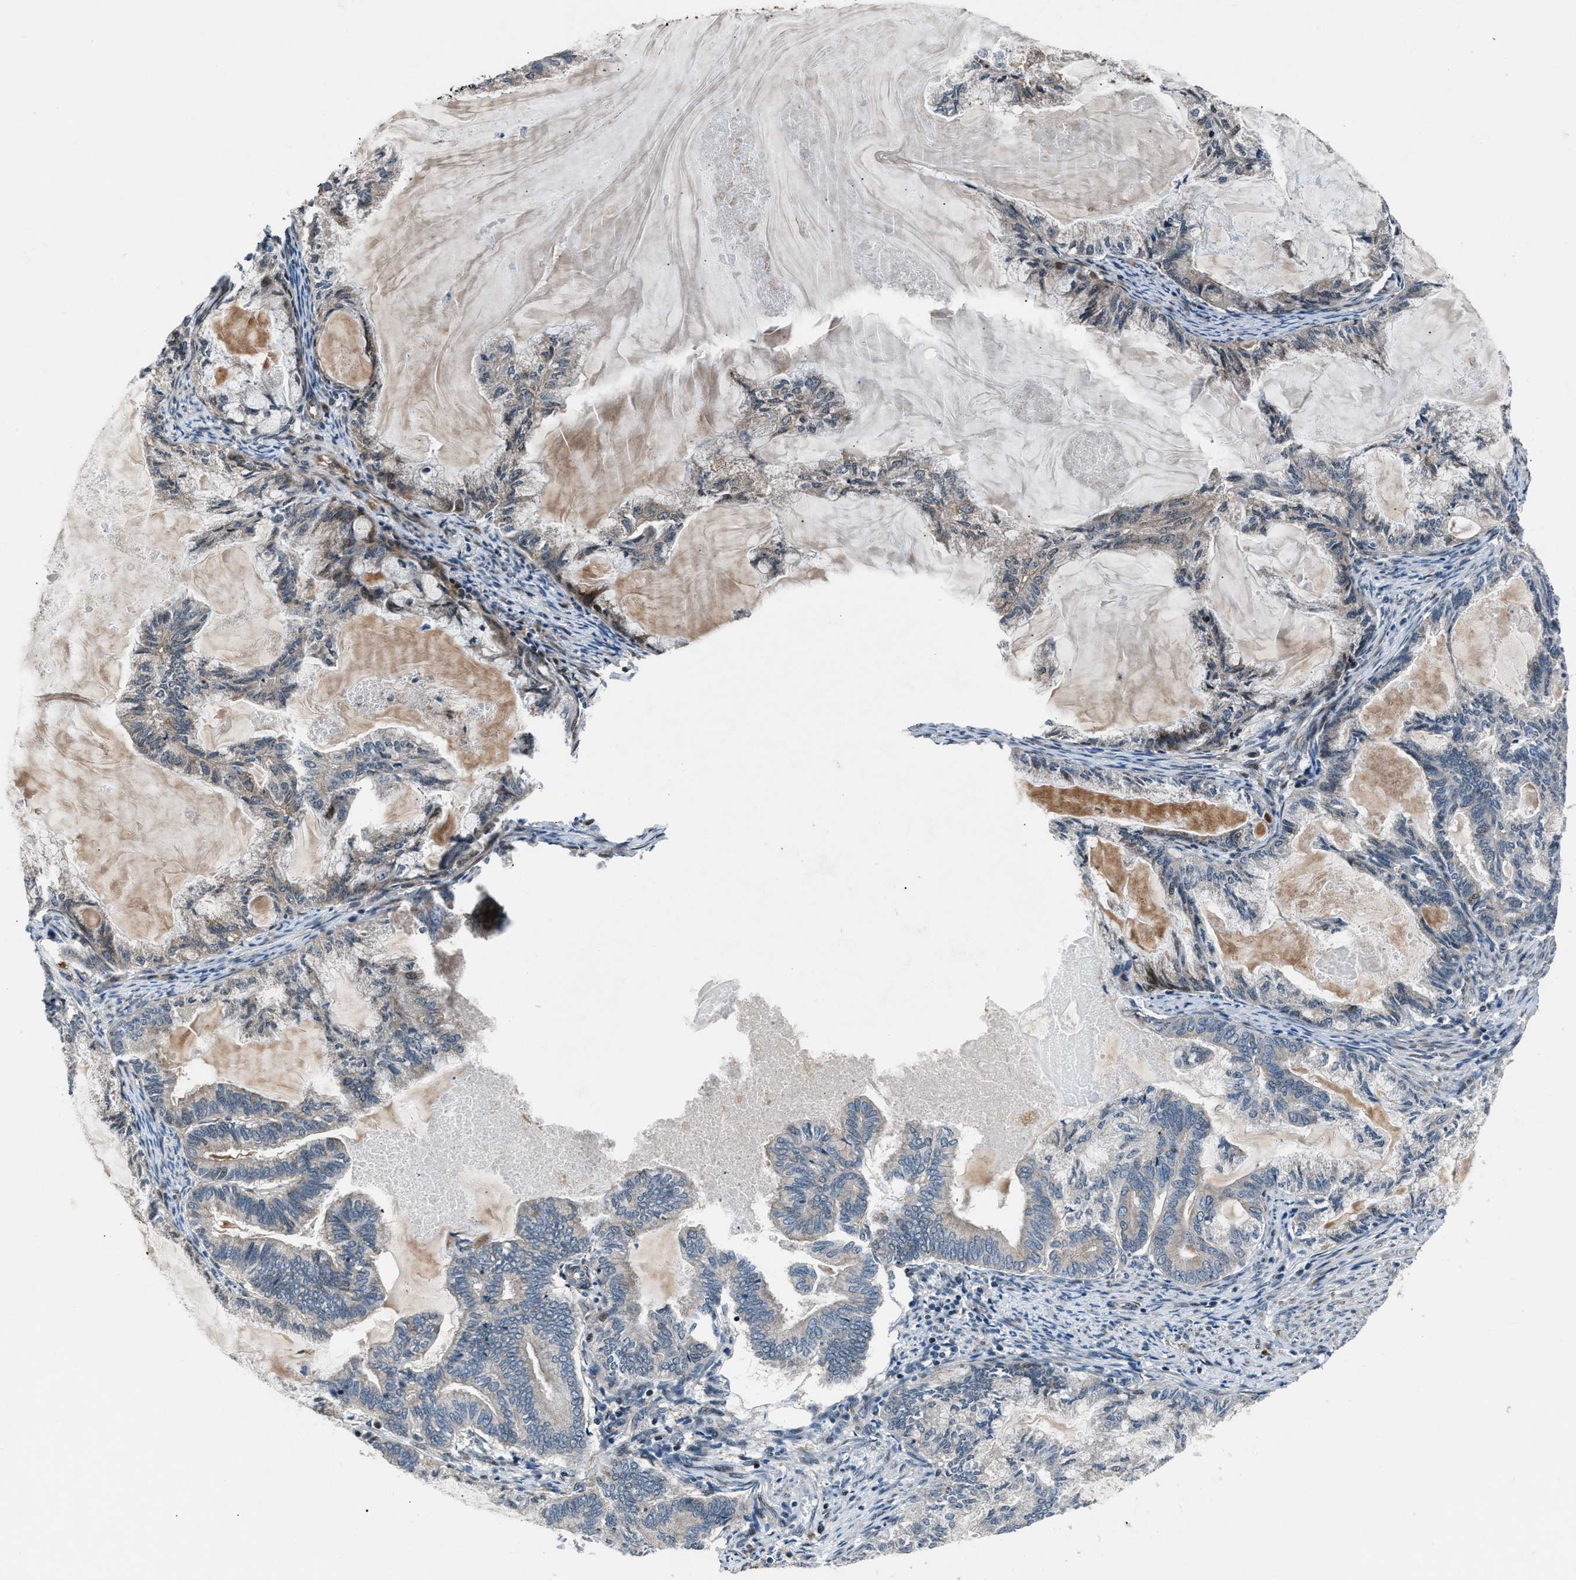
{"staining": {"intensity": "negative", "quantity": "none", "location": "none"}, "tissue": "endometrial cancer", "cell_type": "Tumor cells", "image_type": "cancer", "snomed": [{"axis": "morphology", "description": "Adenocarcinoma, NOS"}, {"axis": "topography", "description": "Endometrium"}], "caption": "The photomicrograph reveals no staining of tumor cells in endometrial cancer (adenocarcinoma).", "gene": "DYNC2I1", "patient": {"sex": "female", "age": 86}}